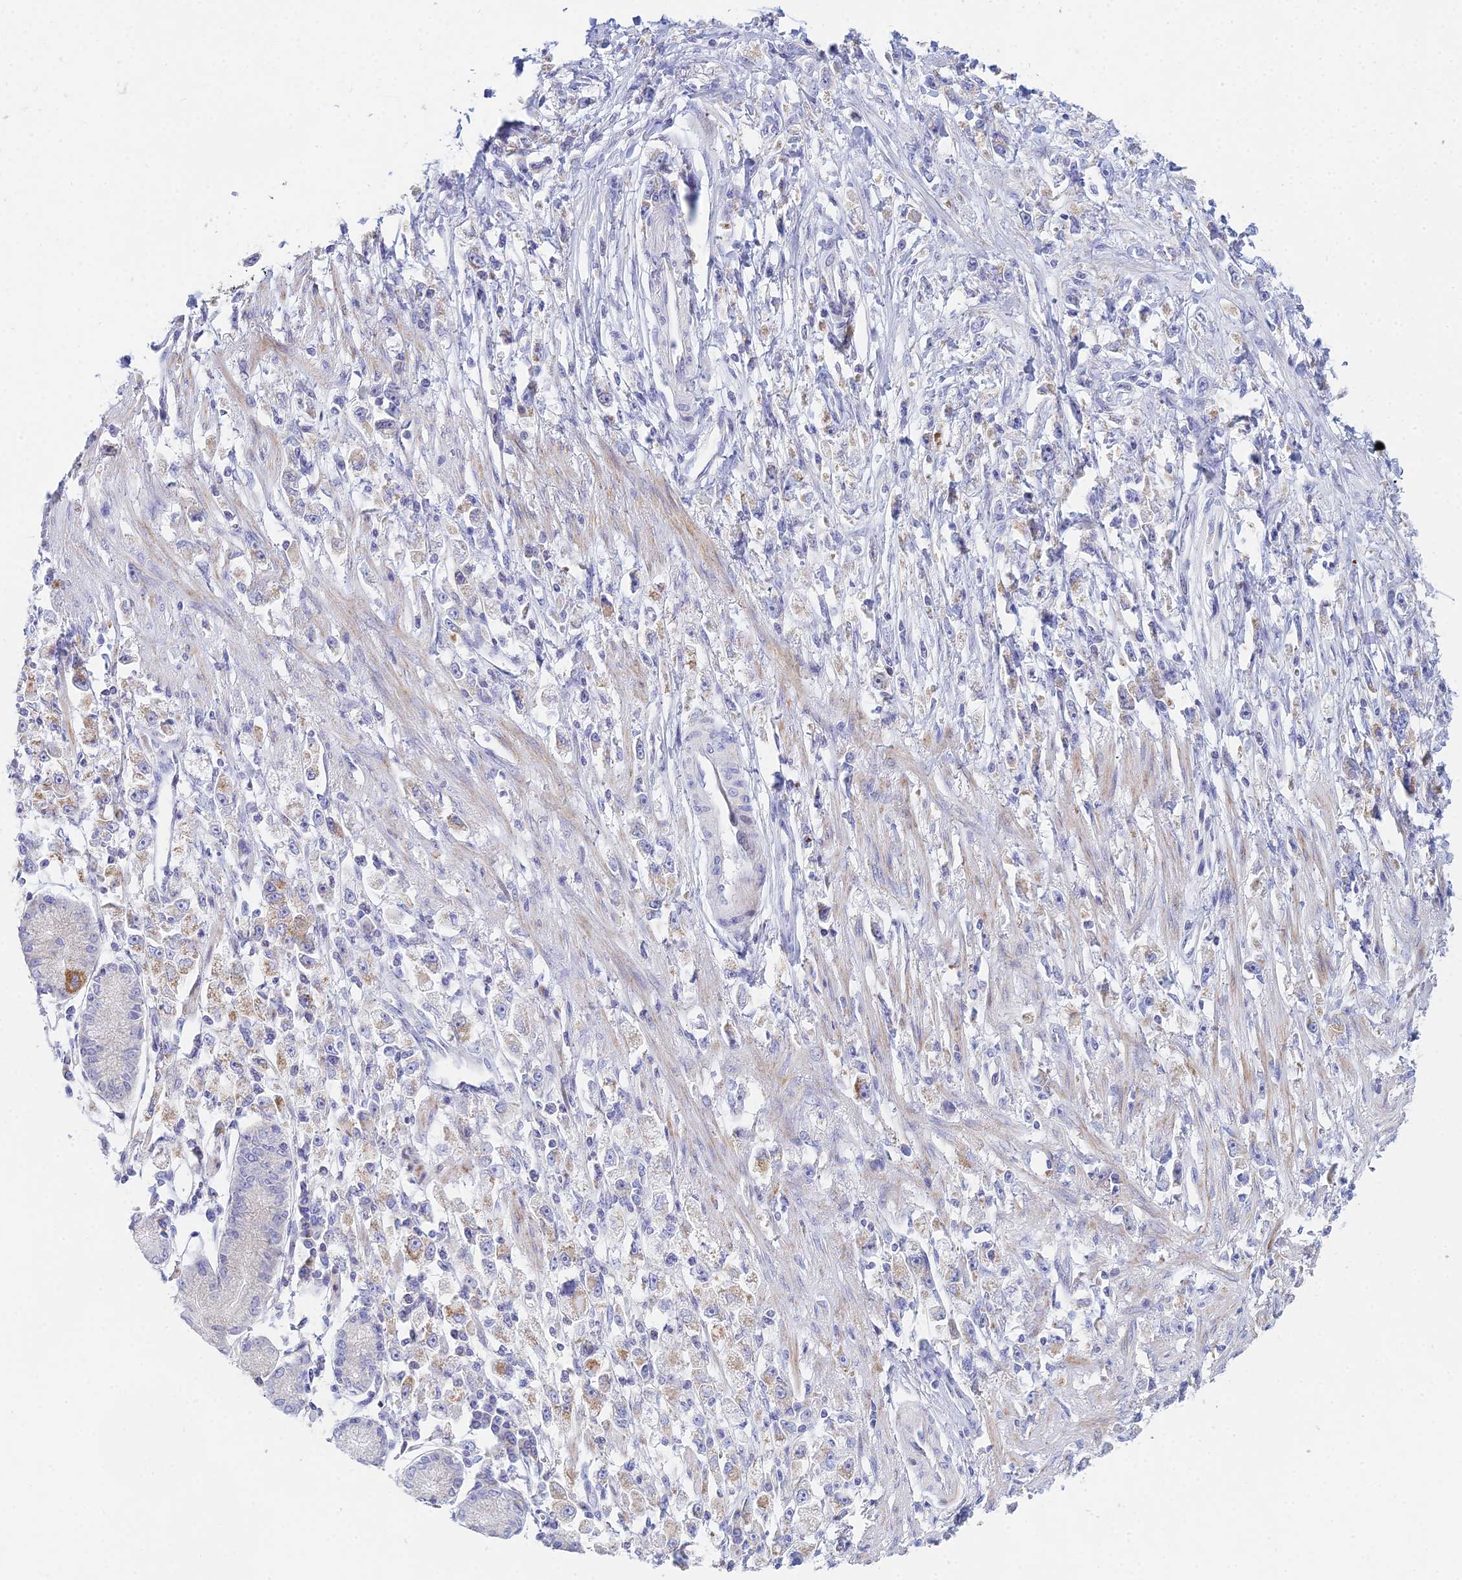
{"staining": {"intensity": "weak", "quantity": "<25%", "location": "cytoplasmic/membranous"}, "tissue": "stomach cancer", "cell_type": "Tumor cells", "image_type": "cancer", "snomed": [{"axis": "morphology", "description": "Adenocarcinoma, NOS"}, {"axis": "topography", "description": "Stomach"}], "caption": "The photomicrograph exhibits no significant positivity in tumor cells of stomach adenocarcinoma. (Brightfield microscopy of DAB (3,3'-diaminobenzidine) immunohistochemistry at high magnification).", "gene": "PRR13", "patient": {"sex": "female", "age": 59}}